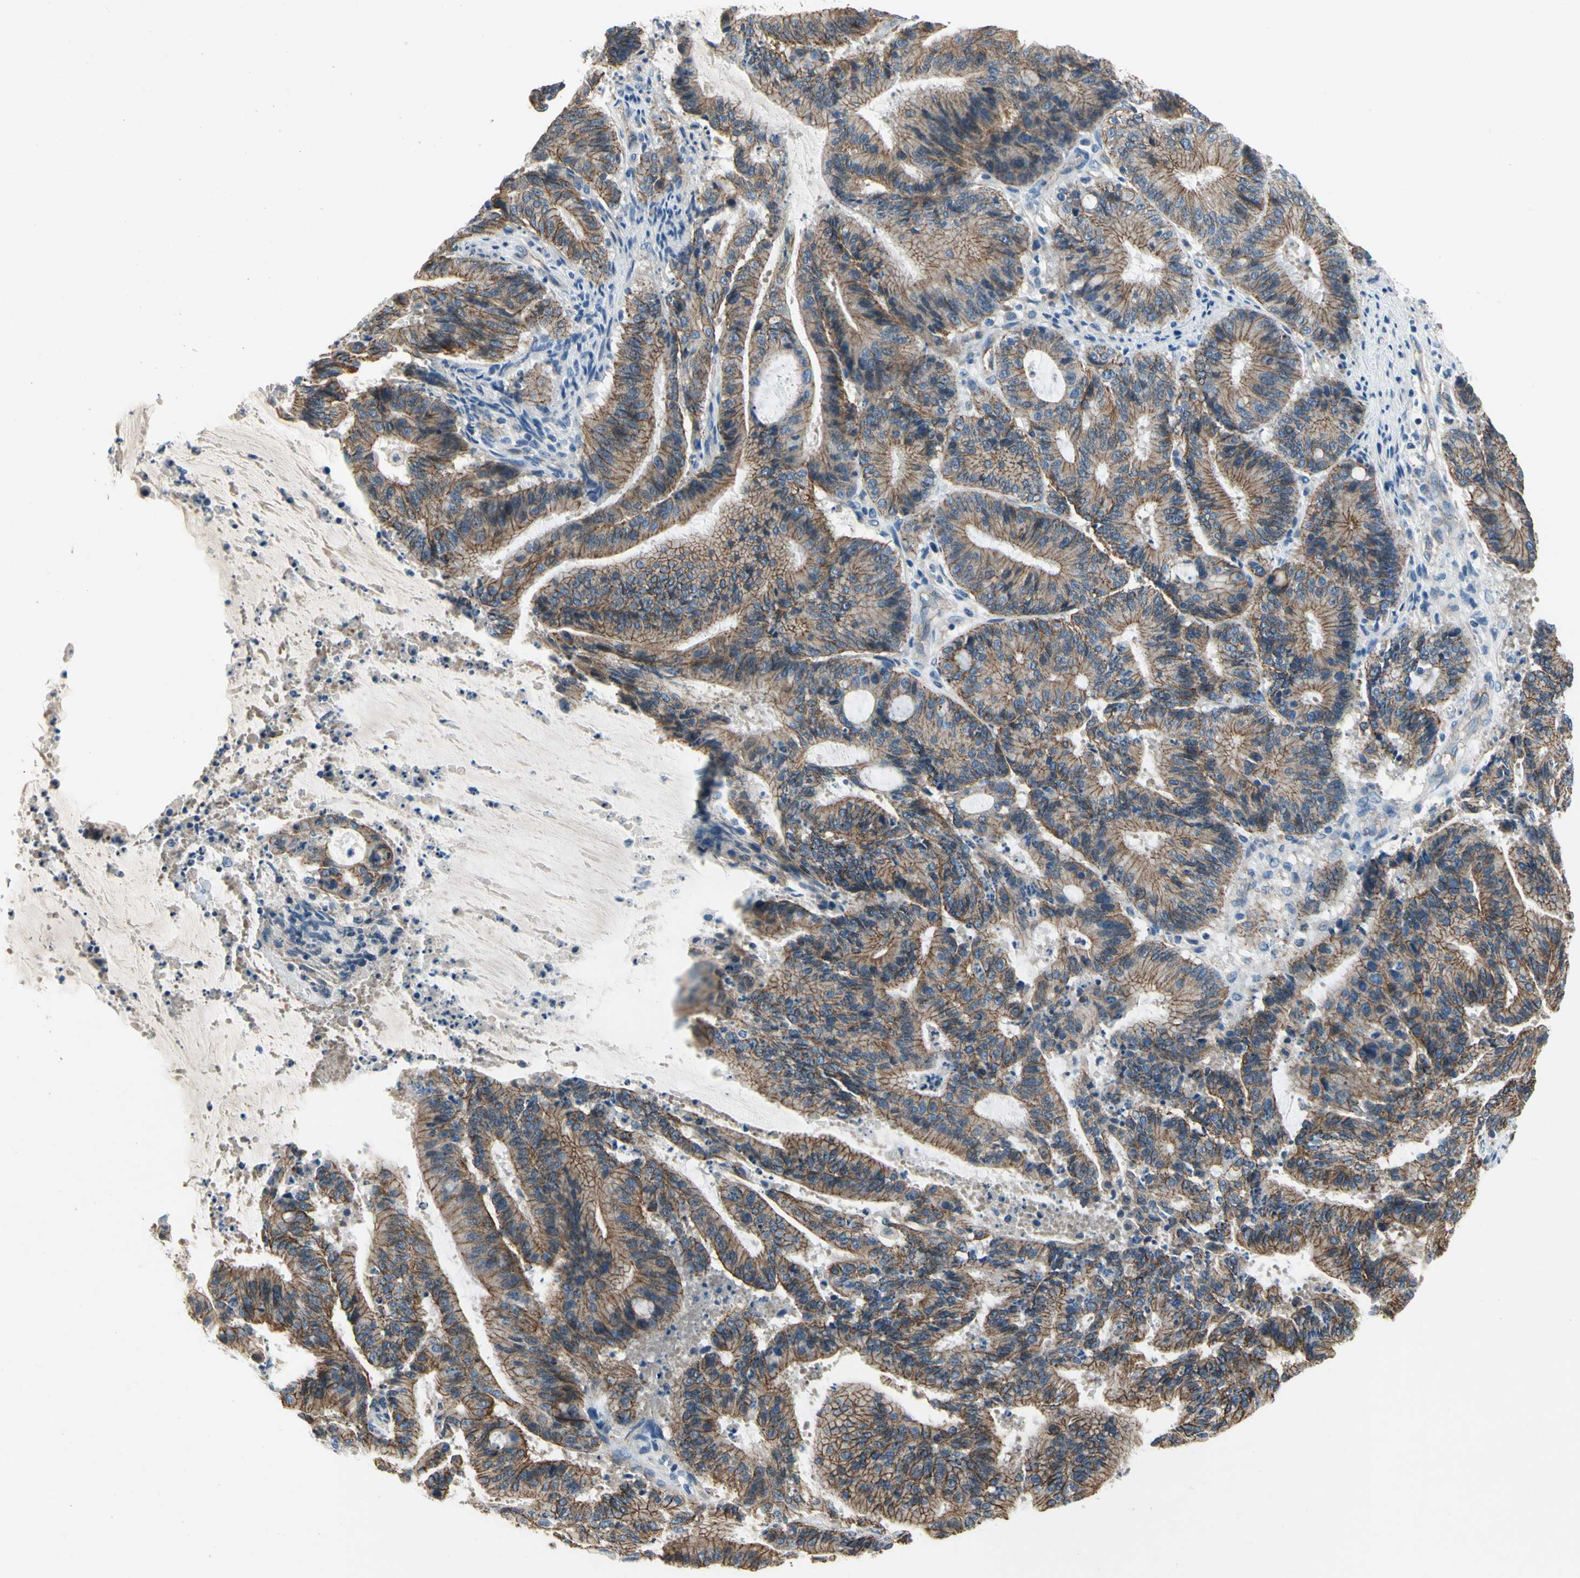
{"staining": {"intensity": "moderate", "quantity": "25%-75%", "location": "cytoplasmic/membranous"}, "tissue": "liver cancer", "cell_type": "Tumor cells", "image_type": "cancer", "snomed": [{"axis": "morphology", "description": "Cholangiocarcinoma"}, {"axis": "topography", "description": "Liver"}], "caption": "Liver cholangiocarcinoma was stained to show a protein in brown. There is medium levels of moderate cytoplasmic/membranous staining in about 25%-75% of tumor cells. Nuclei are stained in blue.", "gene": "LGR6", "patient": {"sex": "female", "age": 73}}